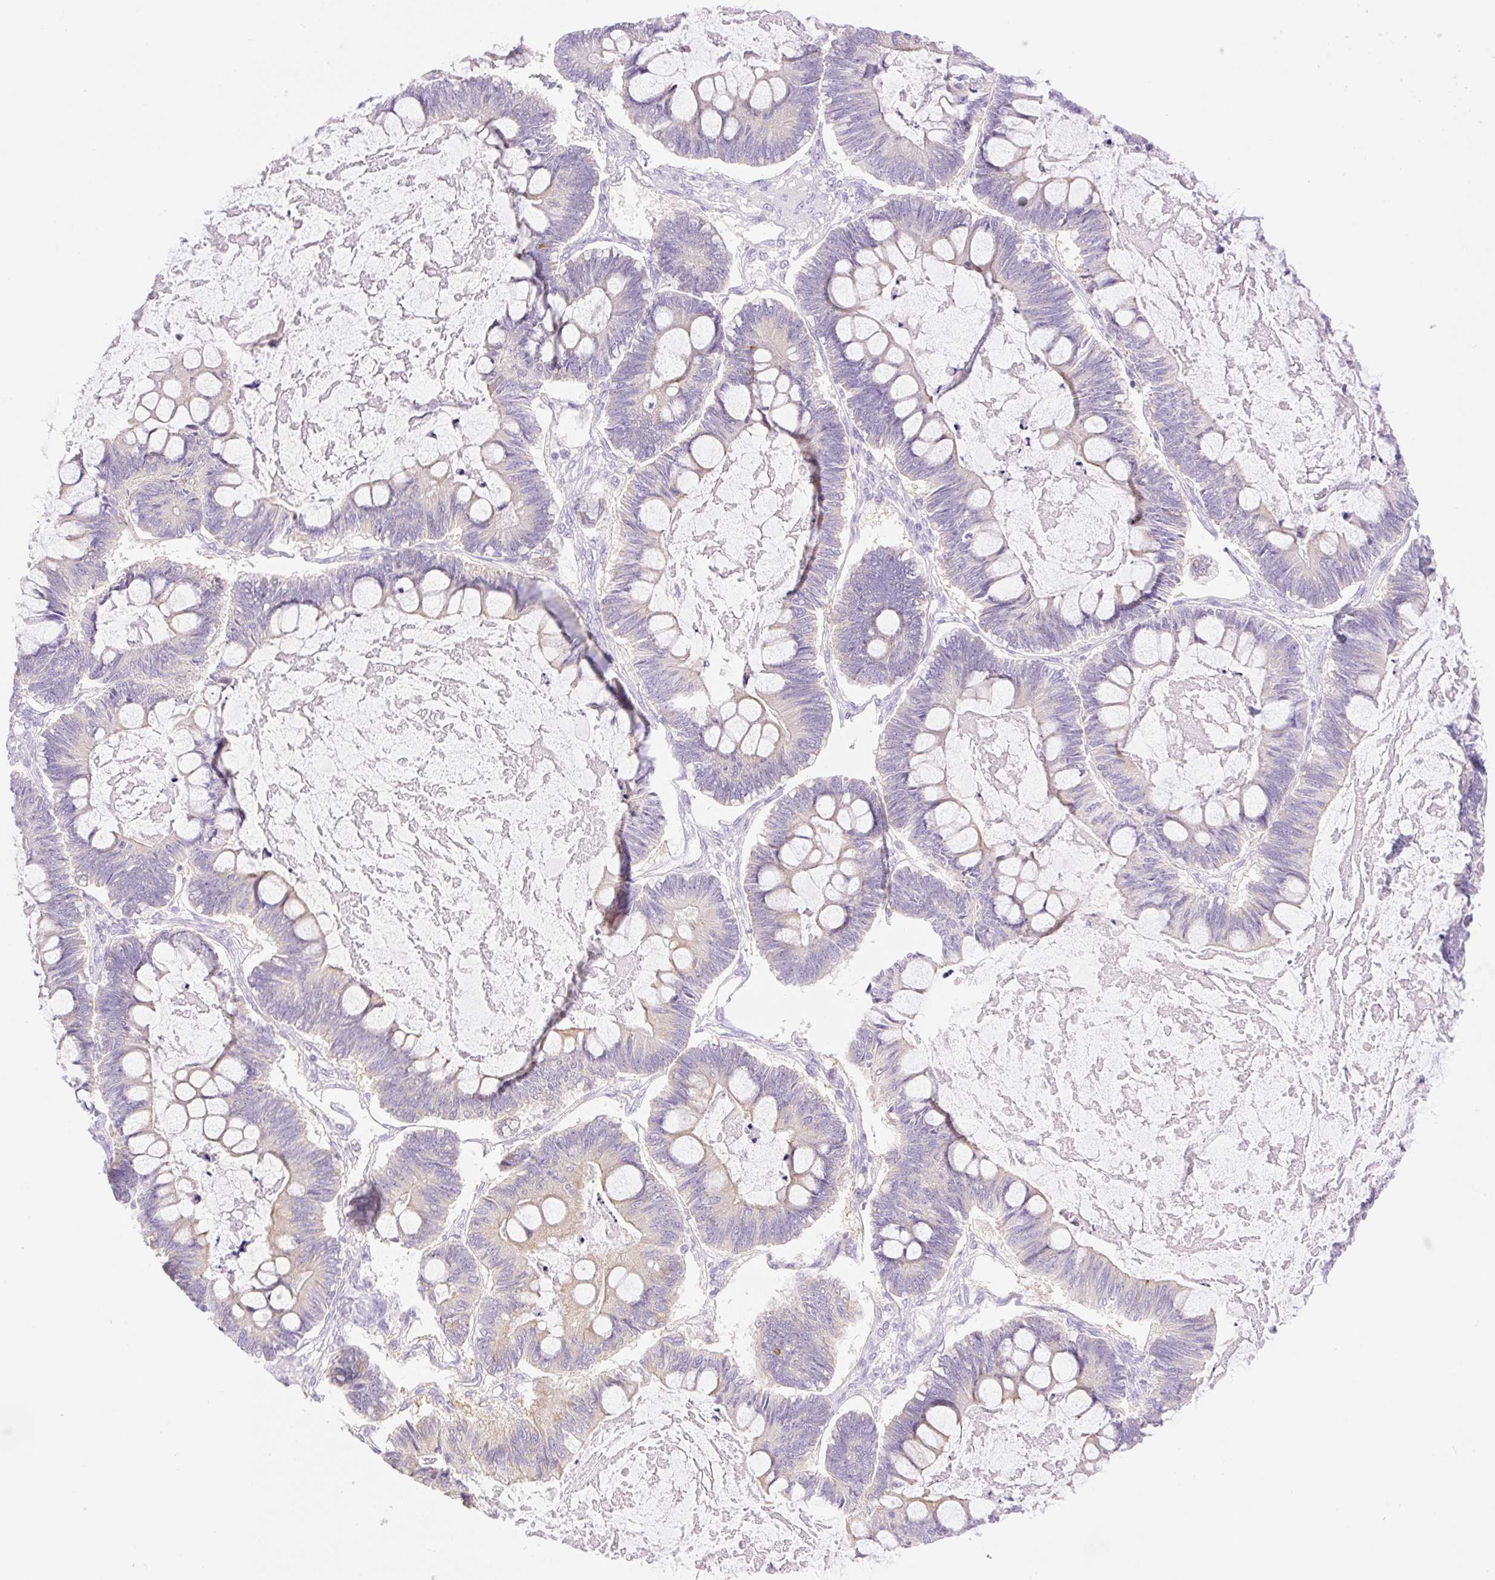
{"staining": {"intensity": "weak", "quantity": "<25%", "location": "cytoplasmic/membranous"}, "tissue": "ovarian cancer", "cell_type": "Tumor cells", "image_type": "cancer", "snomed": [{"axis": "morphology", "description": "Cystadenocarcinoma, mucinous, NOS"}, {"axis": "topography", "description": "Ovary"}], "caption": "Tumor cells show no significant protein staining in ovarian cancer. The staining was performed using DAB to visualize the protein expression in brown, while the nuclei were stained in blue with hematoxylin (Magnification: 20x).", "gene": "DENND5A", "patient": {"sex": "female", "age": 61}}